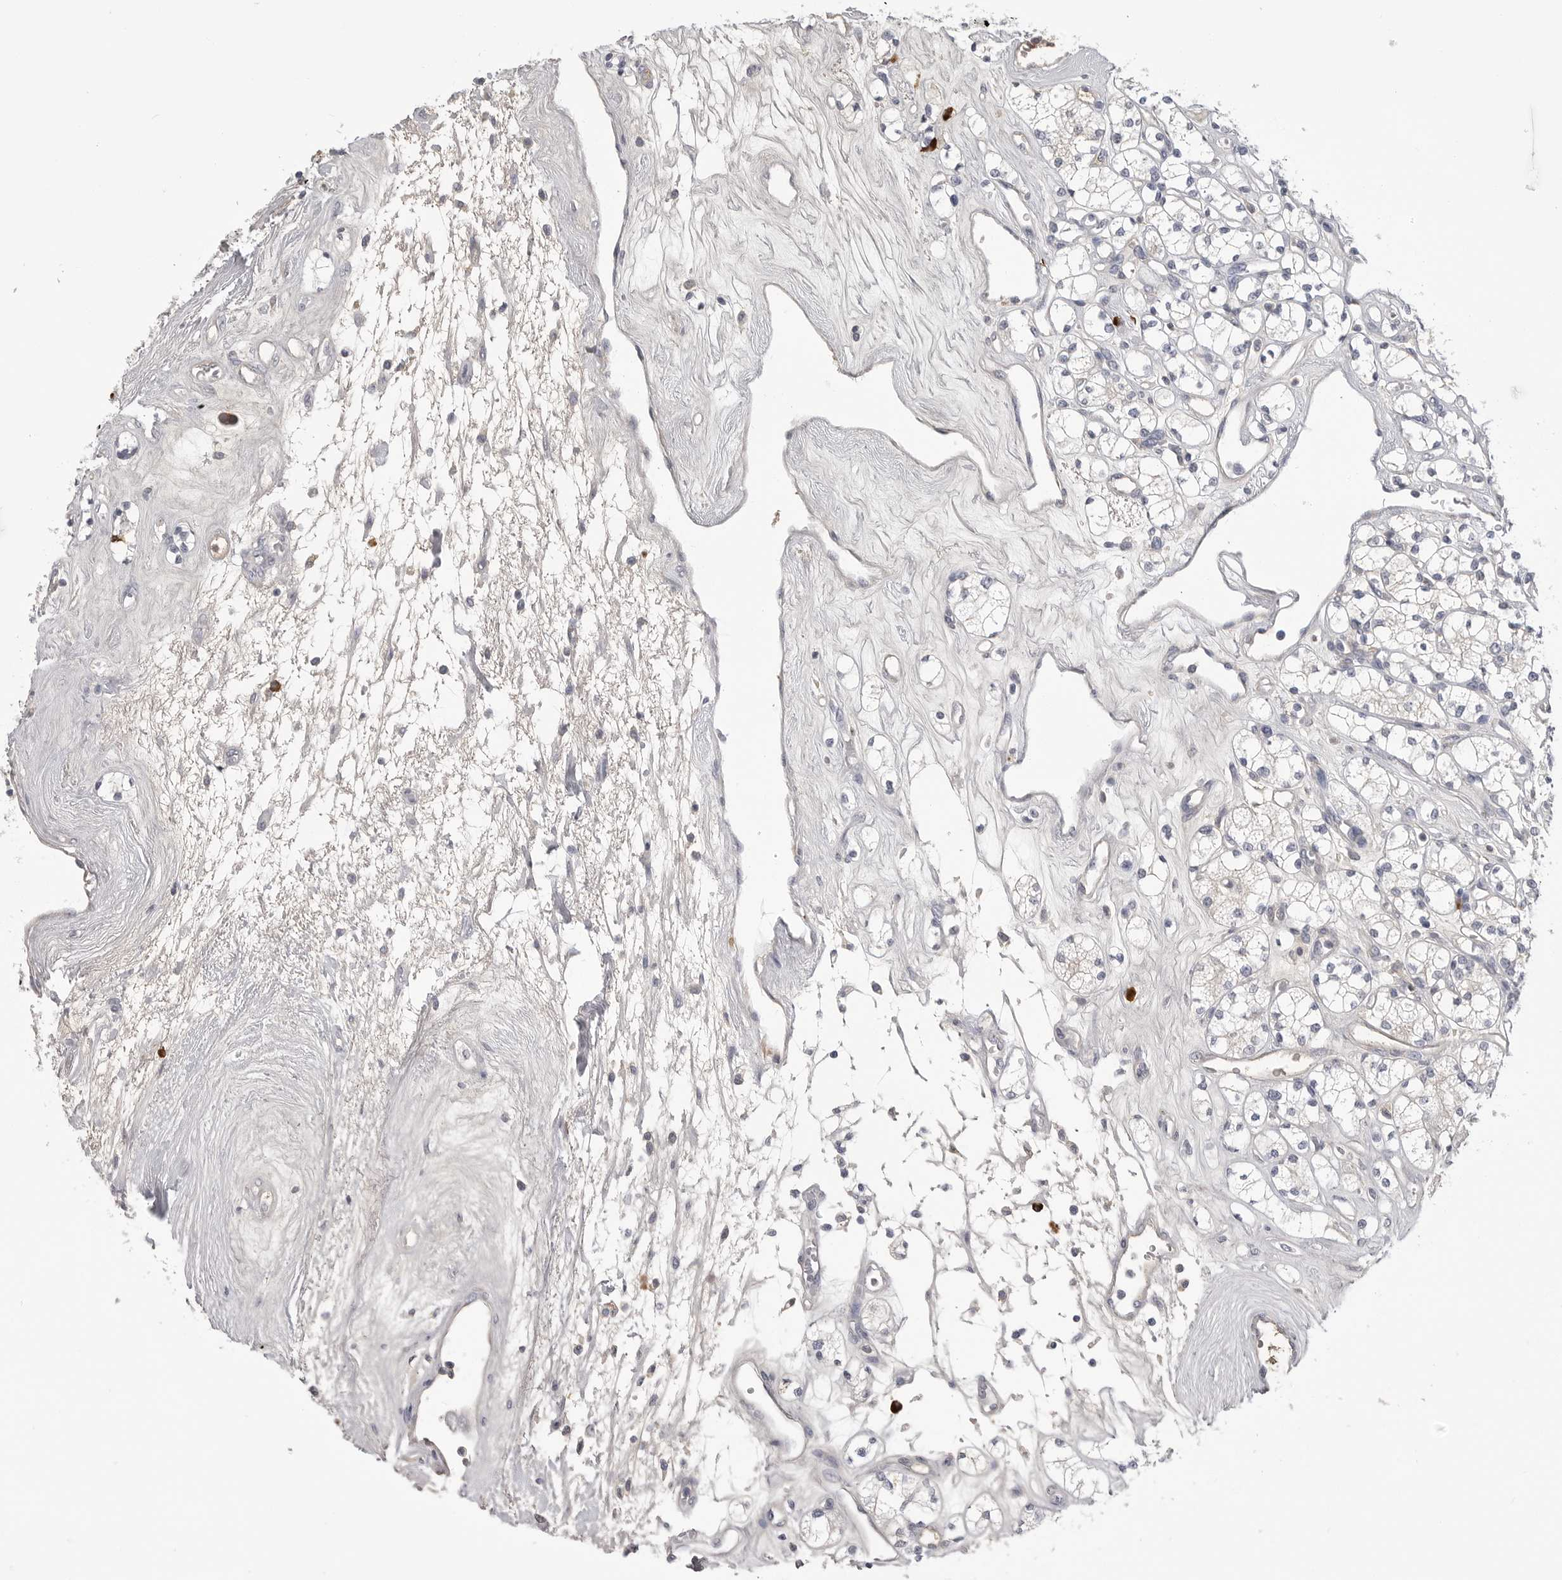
{"staining": {"intensity": "negative", "quantity": "none", "location": "none"}, "tissue": "renal cancer", "cell_type": "Tumor cells", "image_type": "cancer", "snomed": [{"axis": "morphology", "description": "Adenocarcinoma, NOS"}, {"axis": "topography", "description": "Kidney"}], "caption": "High power microscopy photomicrograph of an immunohistochemistry (IHC) photomicrograph of adenocarcinoma (renal), revealing no significant staining in tumor cells. Brightfield microscopy of immunohistochemistry stained with DAB (3,3'-diaminobenzidine) (brown) and hematoxylin (blue), captured at high magnification.", "gene": "FKBP2", "patient": {"sex": "male", "age": 77}}